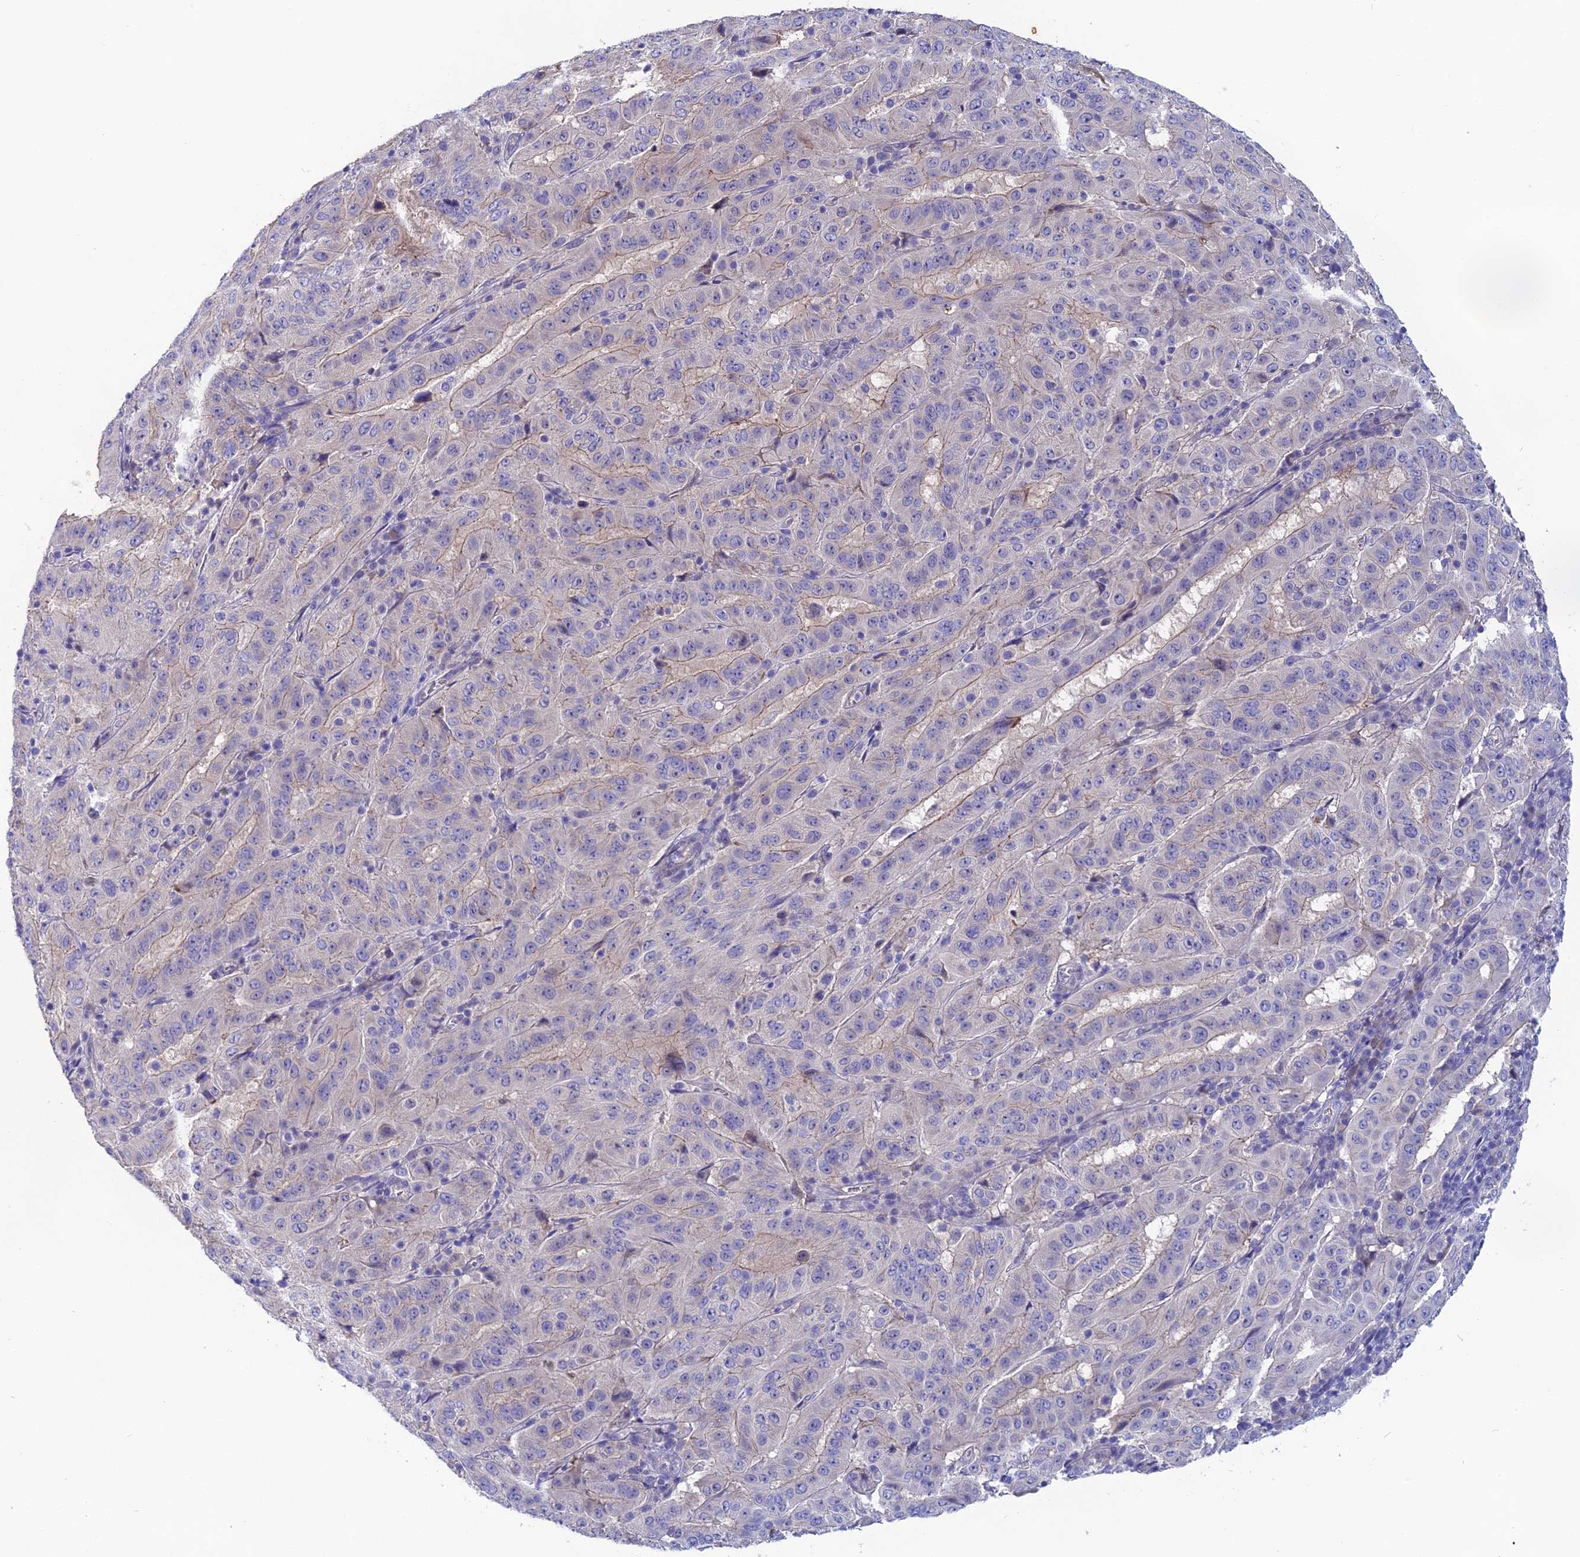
{"staining": {"intensity": "negative", "quantity": "none", "location": "none"}, "tissue": "pancreatic cancer", "cell_type": "Tumor cells", "image_type": "cancer", "snomed": [{"axis": "morphology", "description": "Adenocarcinoma, NOS"}, {"axis": "topography", "description": "Pancreas"}], "caption": "IHC of human pancreatic cancer reveals no expression in tumor cells.", "gene": "TENT4B", "patient": {"sex": "male", "age": 63}}